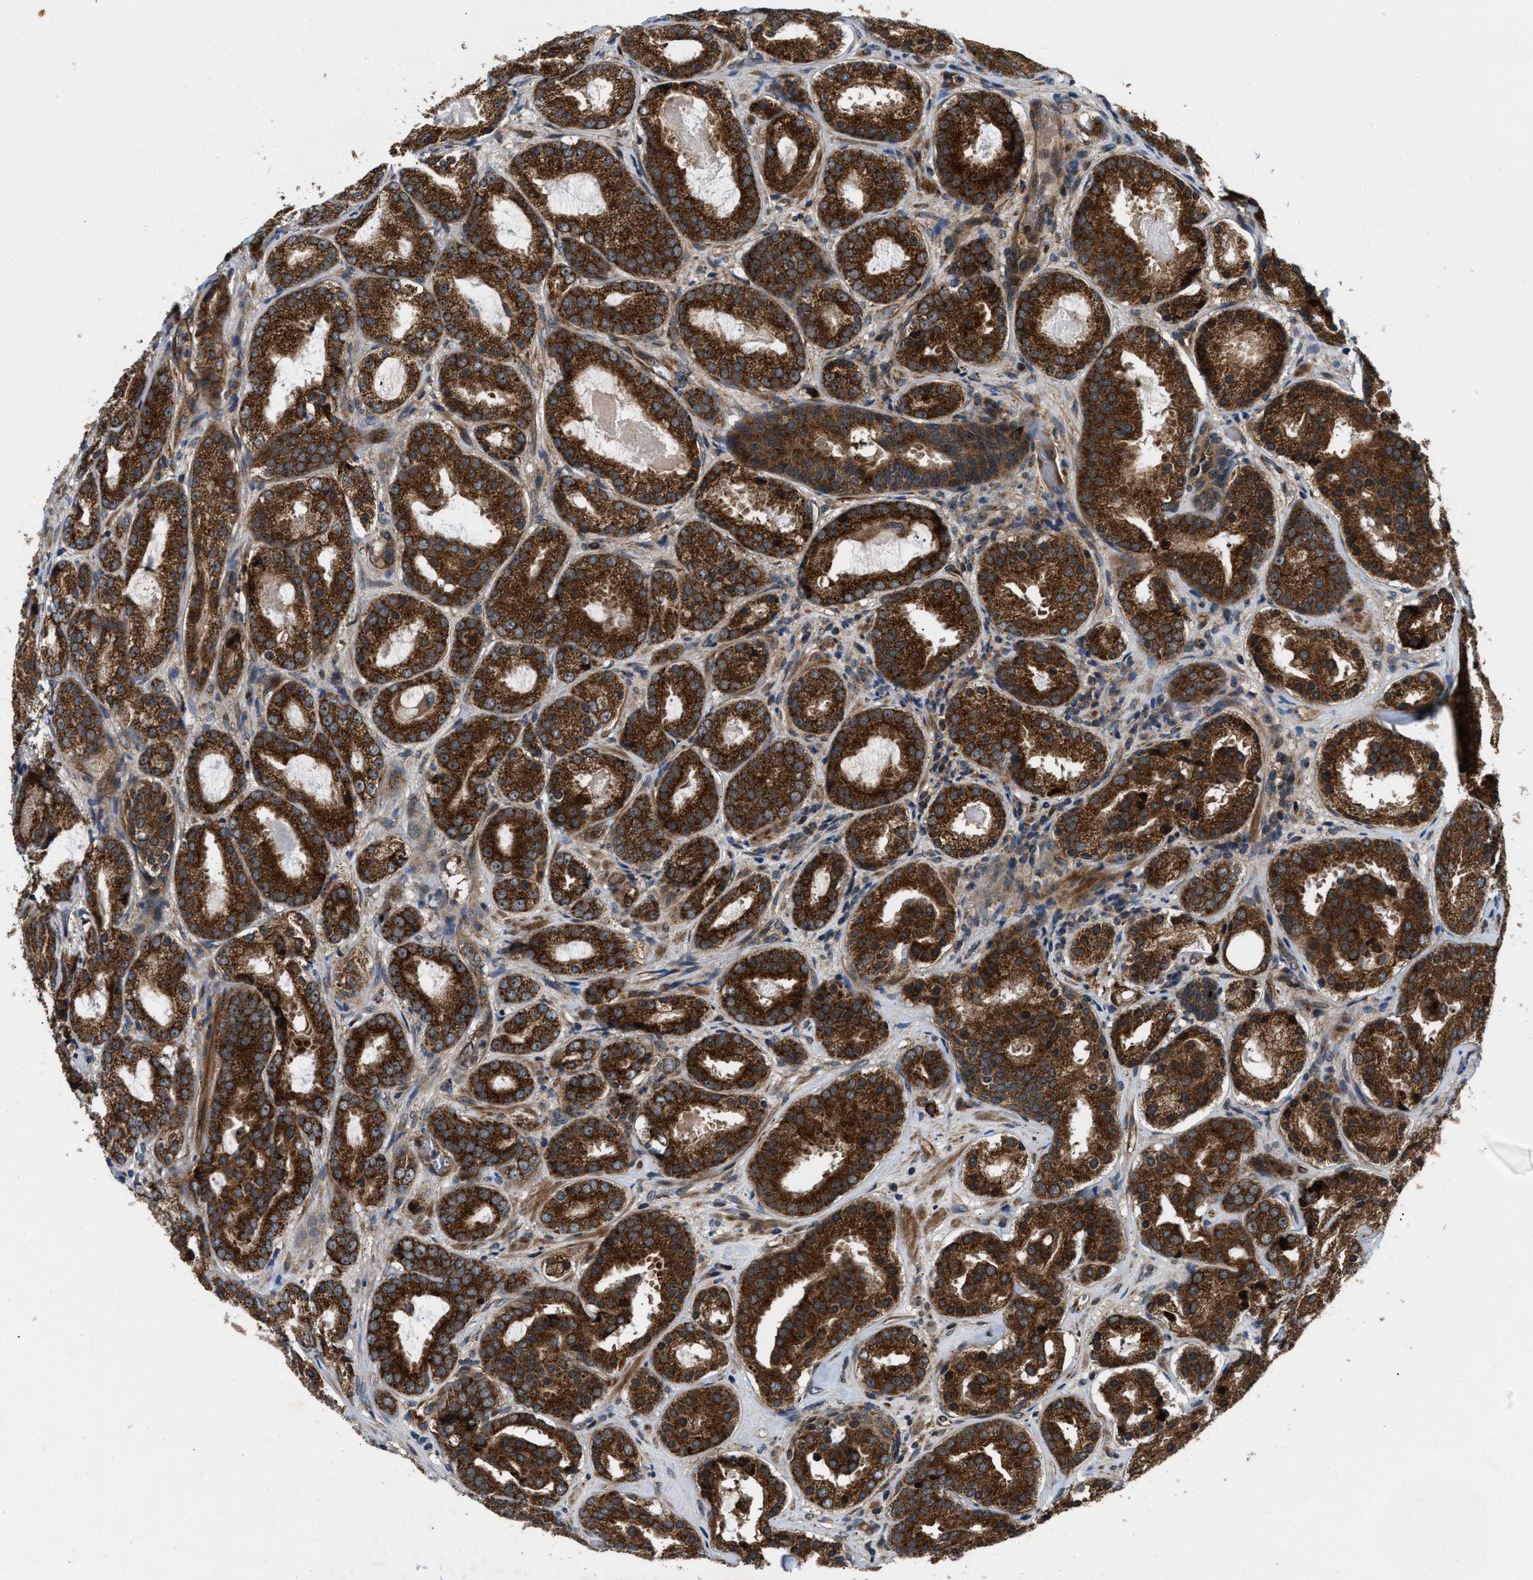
{"staining": {"intensity": "strong", "quantity": ">75%", "location": "cytoplasmic/membranous"}, "tissue": "prostate cancer", "cell_type": "Tumor cells", "image_type": "cancer", "snomed": [{"axis": "morphology", "description": "Adenocarcinoma, Low grade"}, {"axis": "topography", "description": "Prostate"}], "caption": "Immunohistochemical staining of human low-grade adenocarcinoma (prostate) demonstrates high levels of strong cytoplasmic/membranous protein staining in approximately >75% of tumor cells.", "gene": "PNPLA8", "patient": {"sex": "male", "age": 69}}